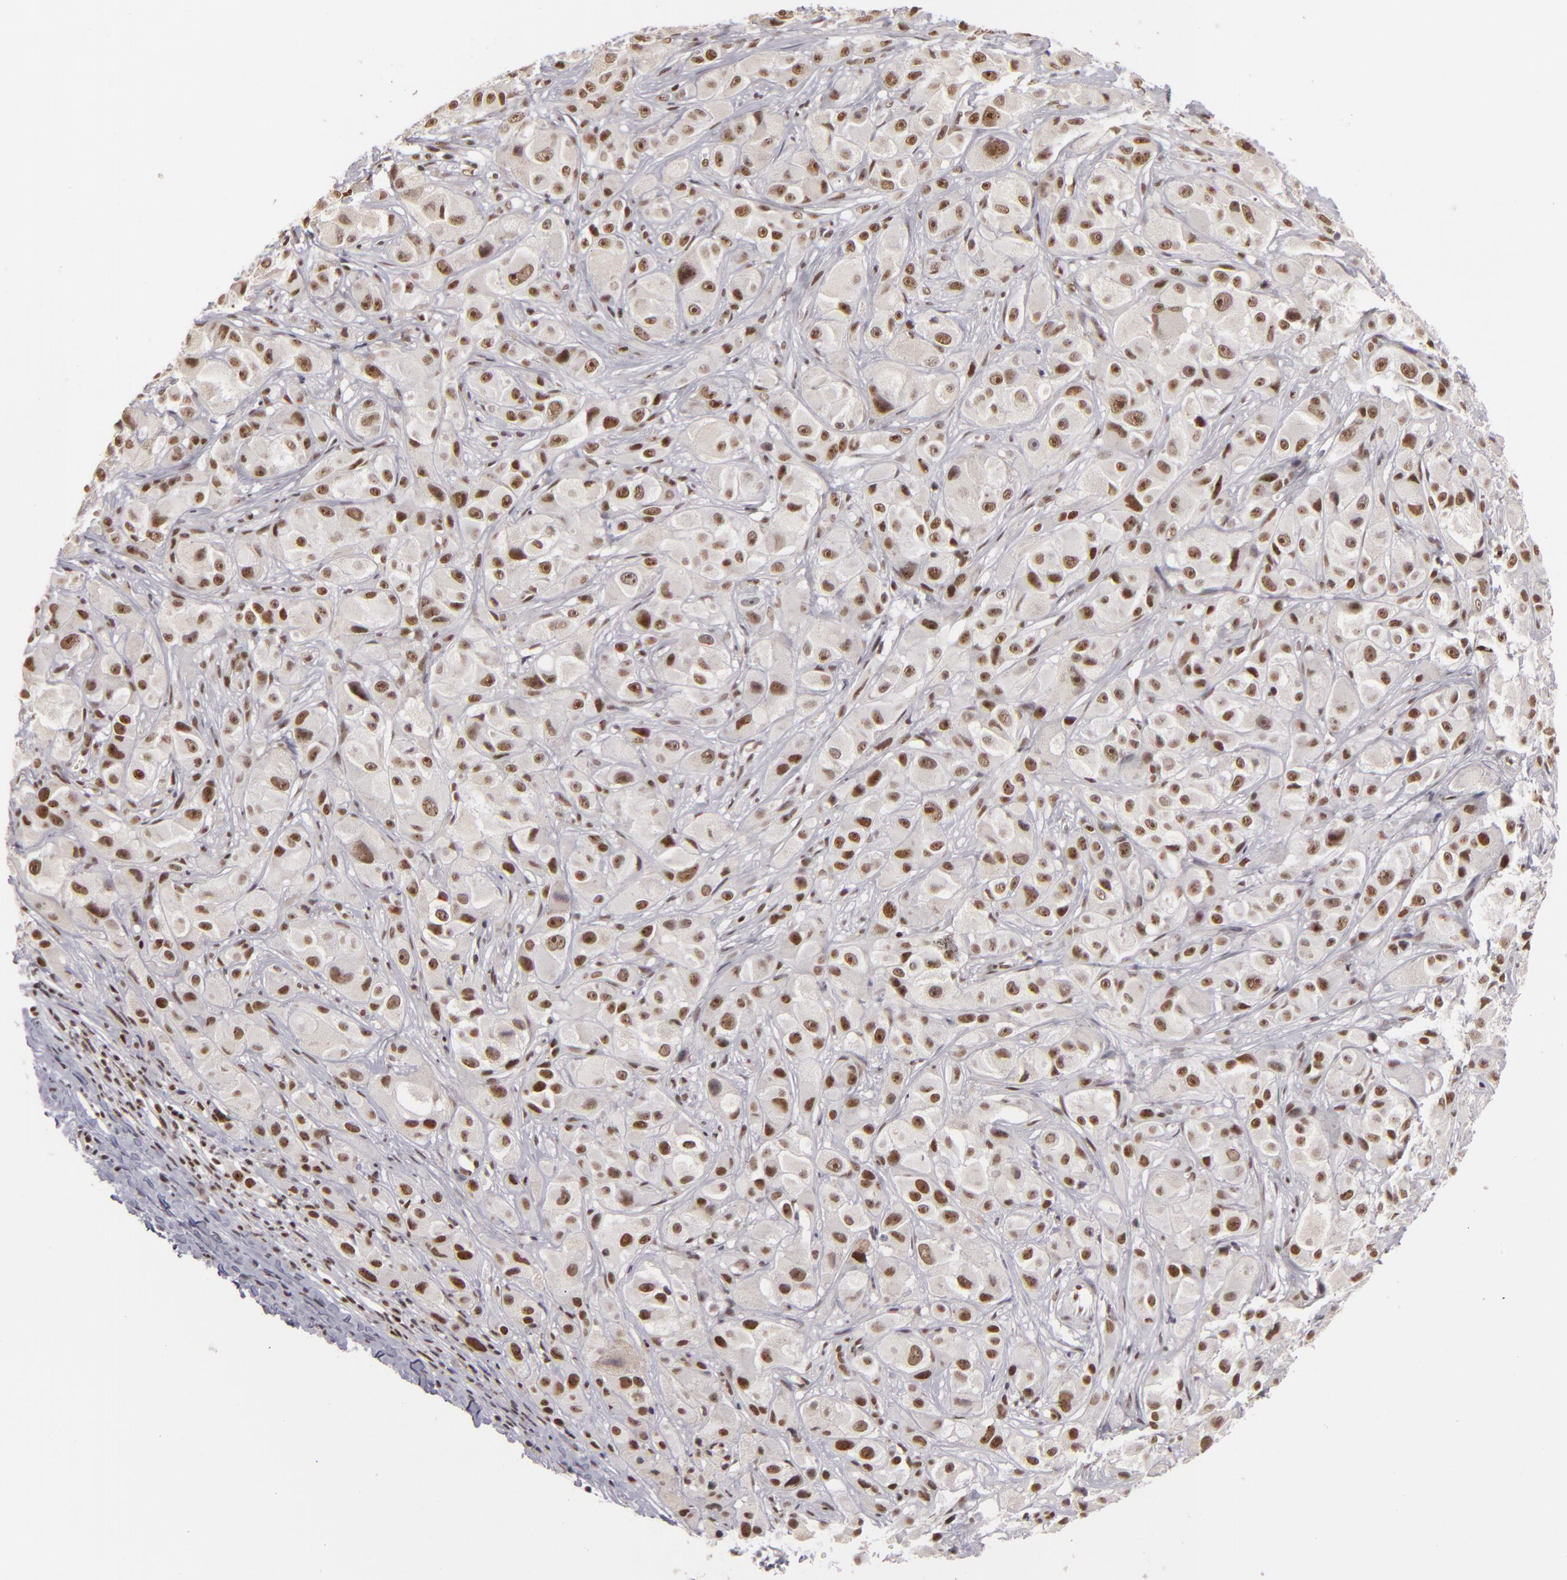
{"staining": {"intensity": "strong", "quantity": ">75%", "location": "nuclear"}, "tissue": "melanoma", "cell_type": "Tumor cells", "image_type": "cancer", "snomed": [{"axis": "morphology", "description": "Malignant melanoma, NOS"}, {"axis": "topography", "description": "Skin"}], "caption": "Protein staining of malignant melanoma tissue displays strong nuclear expression in approximately >75% of tumor cells.", "gene": "DAXX", "patient": {"sex": "male", "age": 56}}